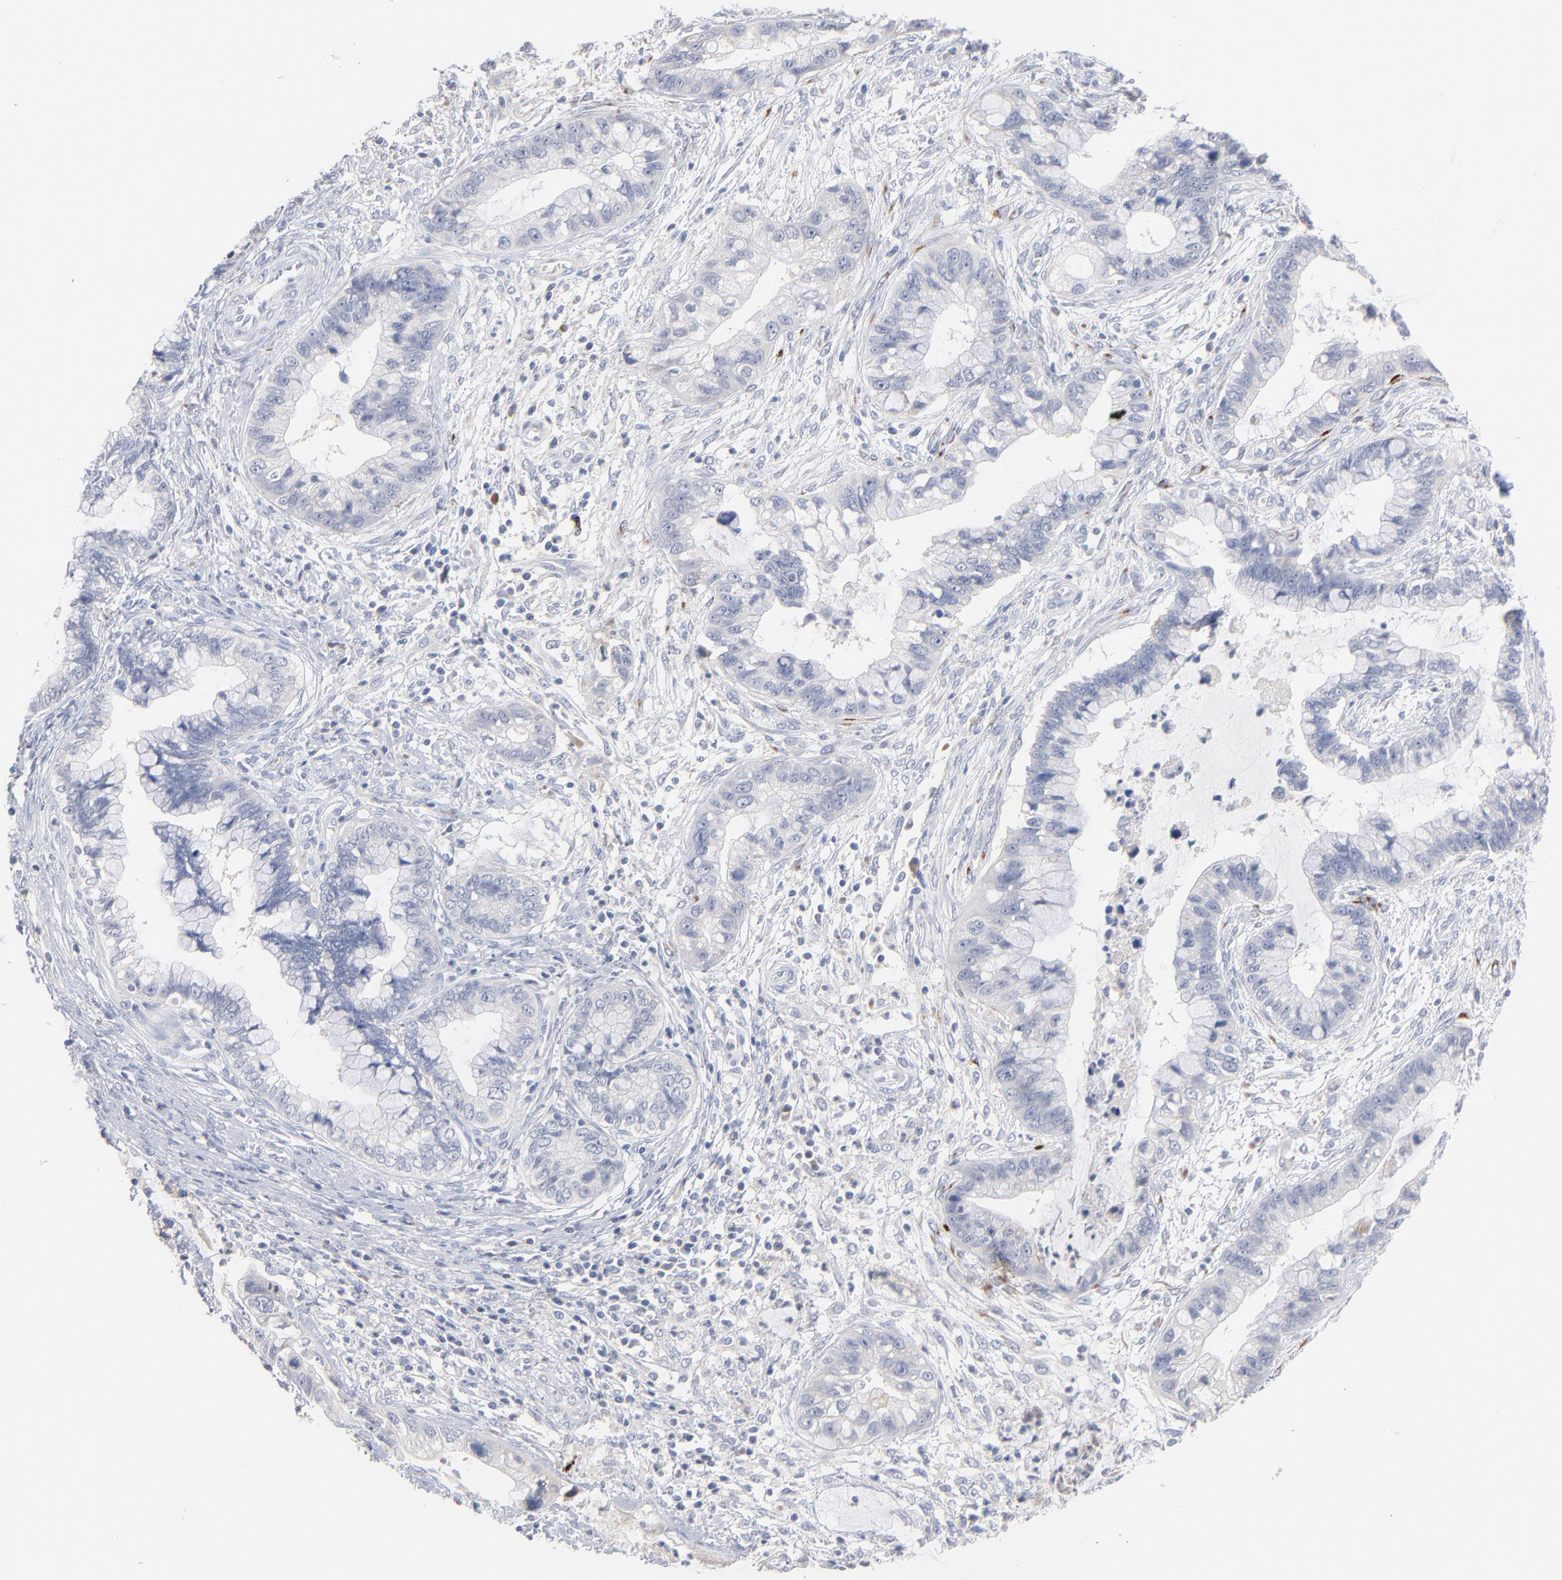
{"staining": {"intensity": "negative", "quantity": "none", "location": "none"}, "tissue": "cervical cancer", "cell_type": "Tumor cells", "image_type": "cancer", "snomed": [{"axis": "morphology", "description": "Adenocarcinoma, NOS"}, {"axis": "topography", "description": "Cervix"}], "caption": "The micrograph reveals no staining of tumor cells in cervical cancer (adenocarcinoma).", "gene": "F12", "patient": {"sex": "female", "age": 44}}